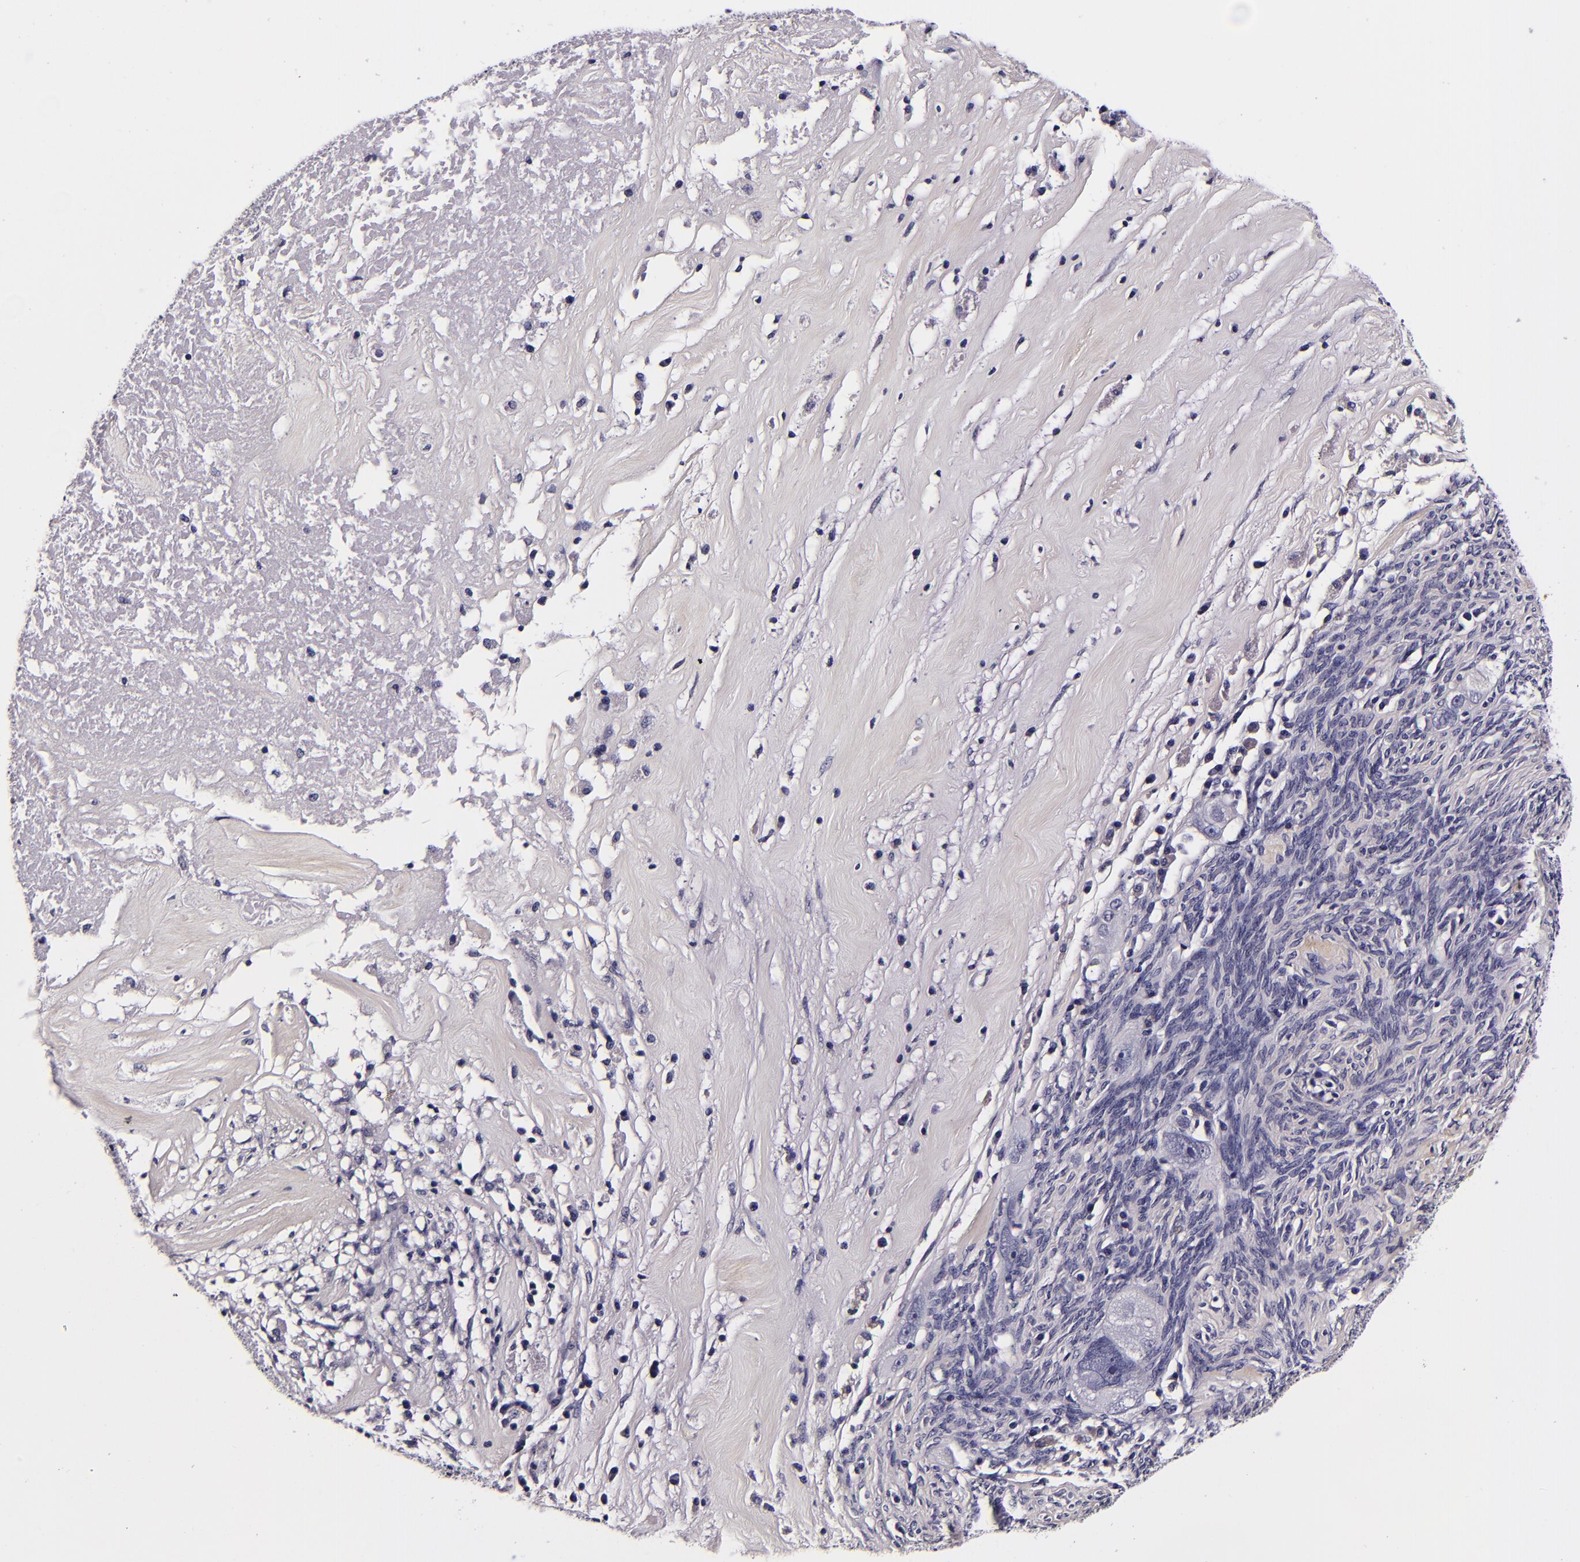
{"staining": {"intensity": "negative", "quantity": "none", "location": "none"}, "tissue": "ovarian cancer", "cell_type": "Tumor cells", "image_type": "cancer", "snomed": [{"axis": "morphology", "description": "Normal tissue, NOS"}, {"axis": "morphology", "description": "Cystadenocarcinoma, serous, NOS"}, {"axis": "topography", "description": "Ovary"}], "caption": "Immunohistochemistry histopathology image of human ovarian cancer (serous cystadenocarcinoma) stained for a protein (brown), which exhibits no staining in tumor cells. (DAB (3,3'-diaminobenzidine) IHC visualized using brightfield microscopy, high magnification).", "gene": "FBN1", "patient": {"sex": "female", "age": 62}}